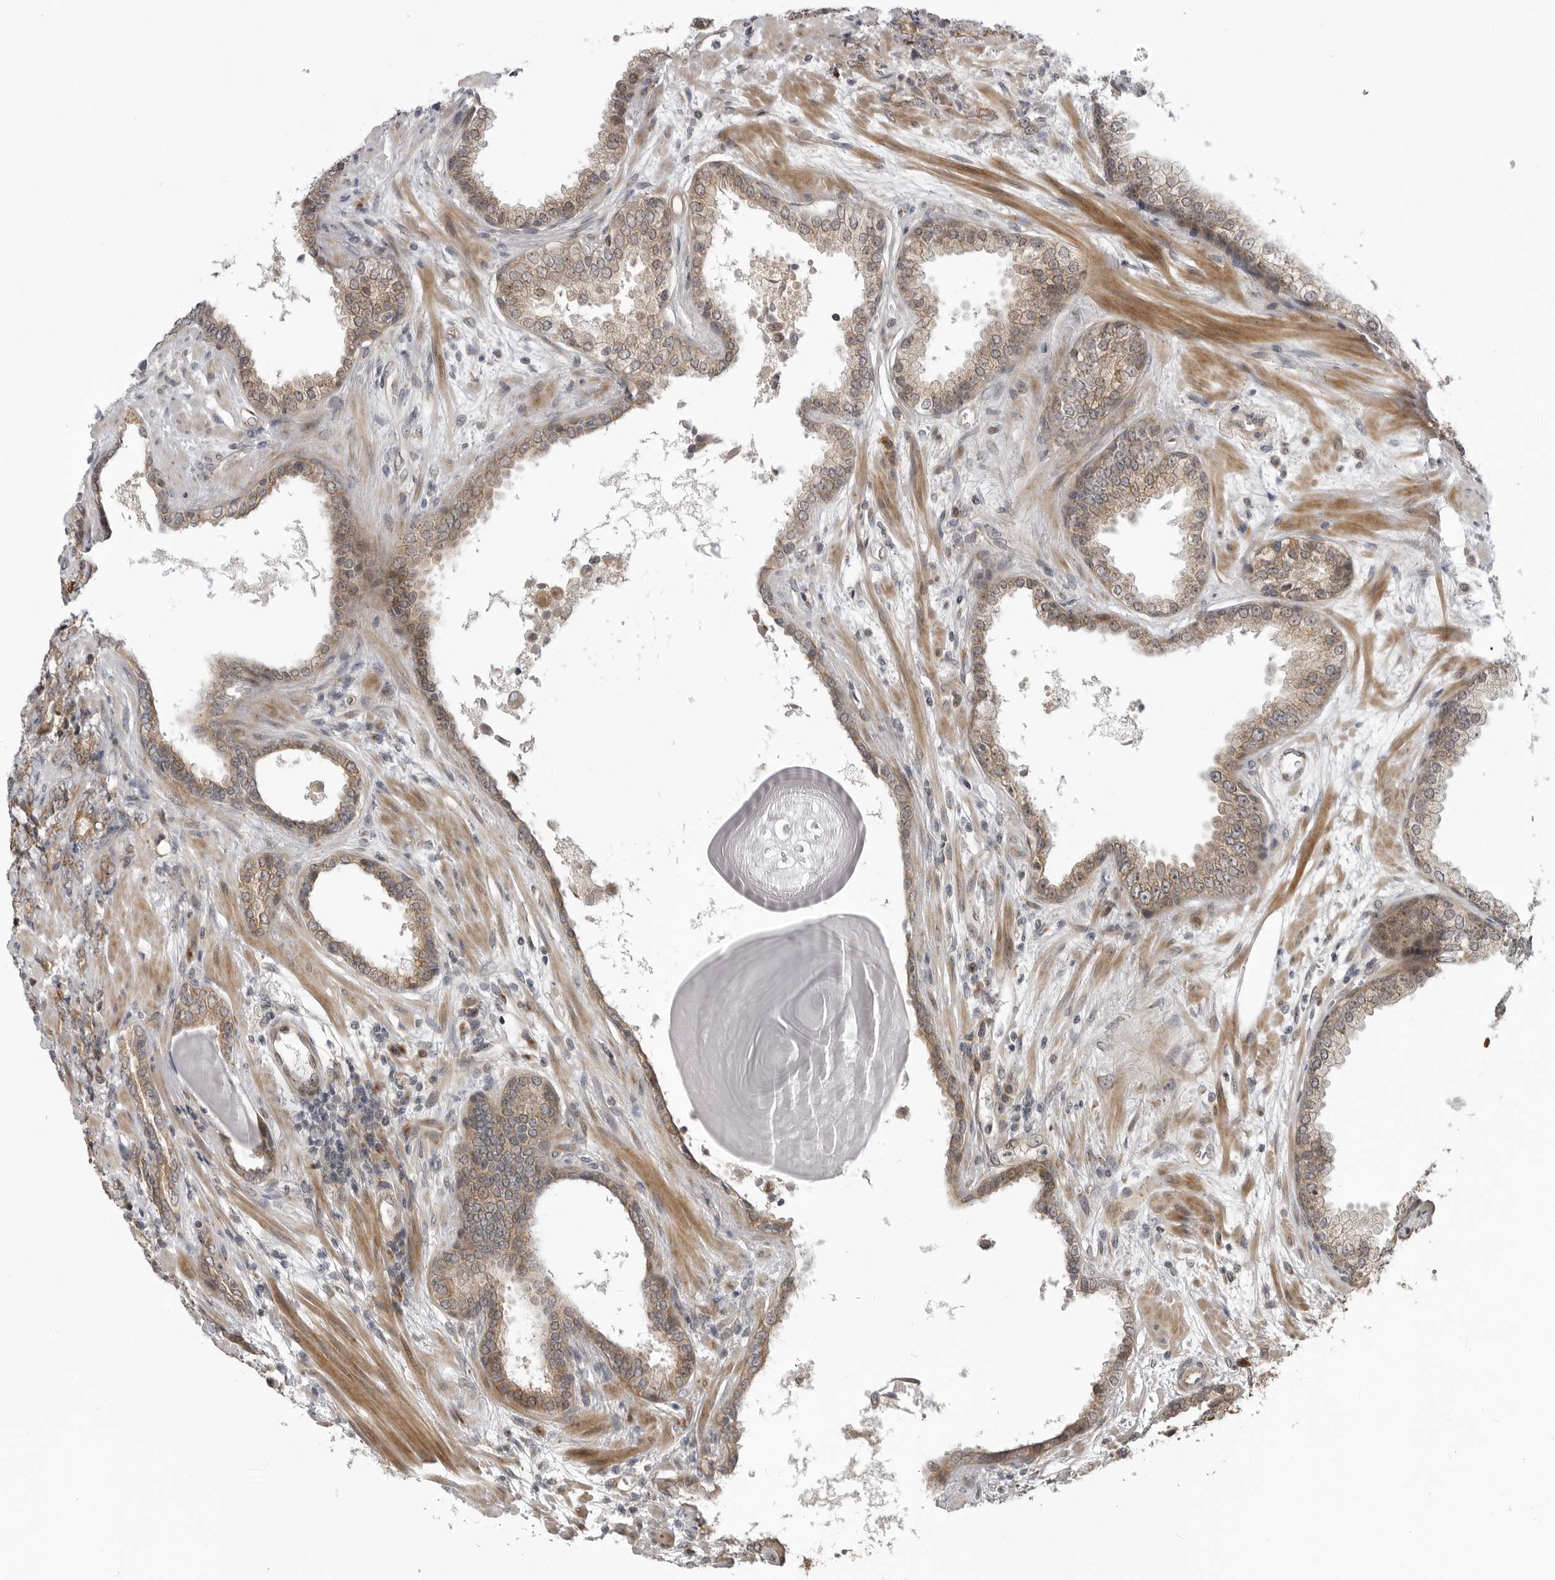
{"staining": {"intensity": "moderate", "quantity": ">75%", "location": "cytoplasmic/membranous"}, "tissue": "prostate cancer", "cell_type": "Tumor cells", "image_type": "cancer", "snomed": [{"axis": "morphology", "description": "Adenocarcinoma, High grade"}, {"axis": "topography", "description": "Prostate"}], "caption": "A photomicrograph of human prostate cancer (adenocarcinoma (high-grade)) stained for a protein reveals moderate cytoplasmic/membranous brown staining in tumor cells.", "gene": "LRRC45", "patient": {"sex": "male", "age": 62}}